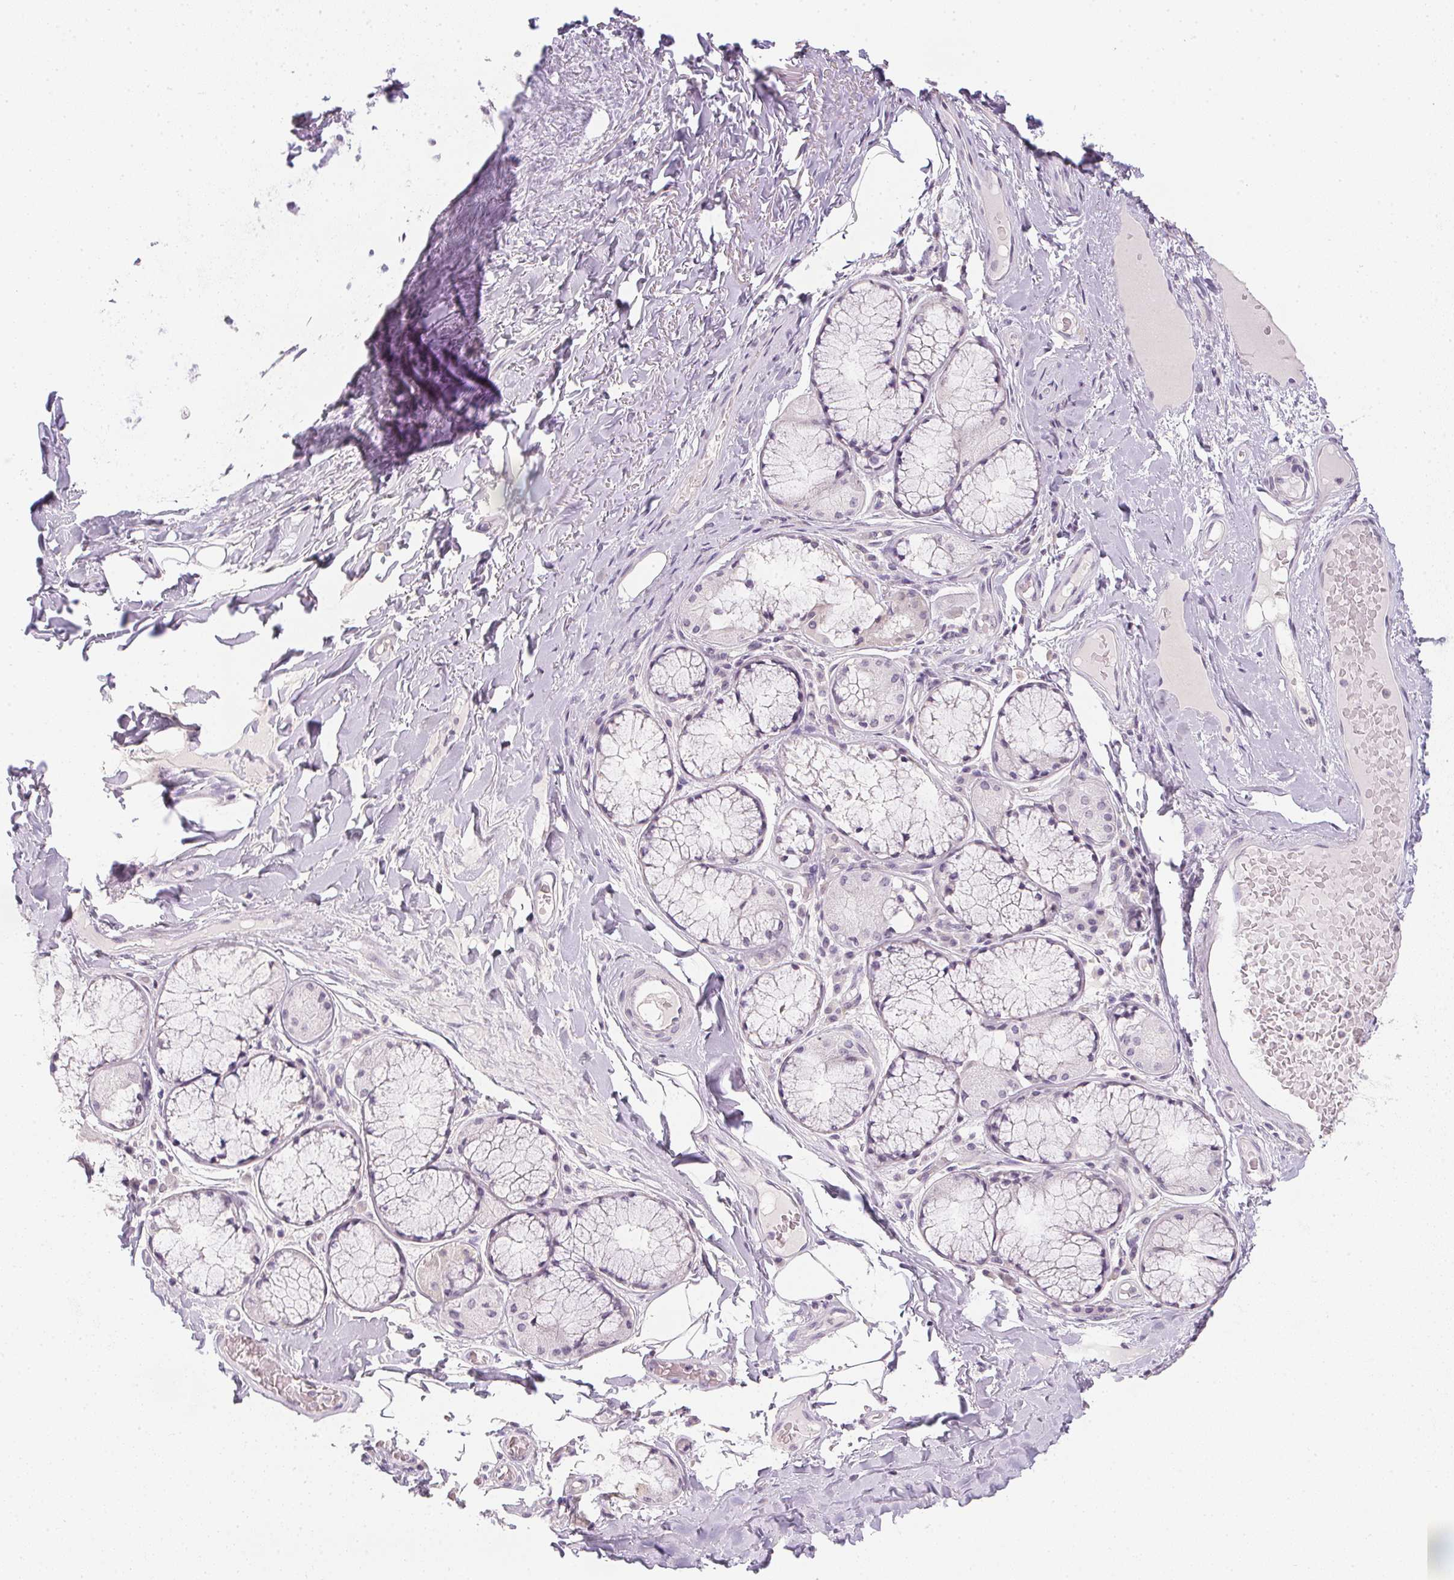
{"staining": {"intensity": "negative", "quantity": "none", "location": "none"}, "tissue": "adipose tissue", "cell_type": "Adipocytes", "image_type": "normal", "snomed": [{"axis": "morphology", "description": "Normal tissue, NOS"}, {"axis": "topography", "description": "Cartilage tissue"}, {"axis": "topography", "description": "Bronchus"}], "caption": "This is an immunohistochemistry image of unremarkable adipose tissue. There is no staining in adipocytes.", "gene": "PPY", "patient": {"sex": "male", "age": 64}}